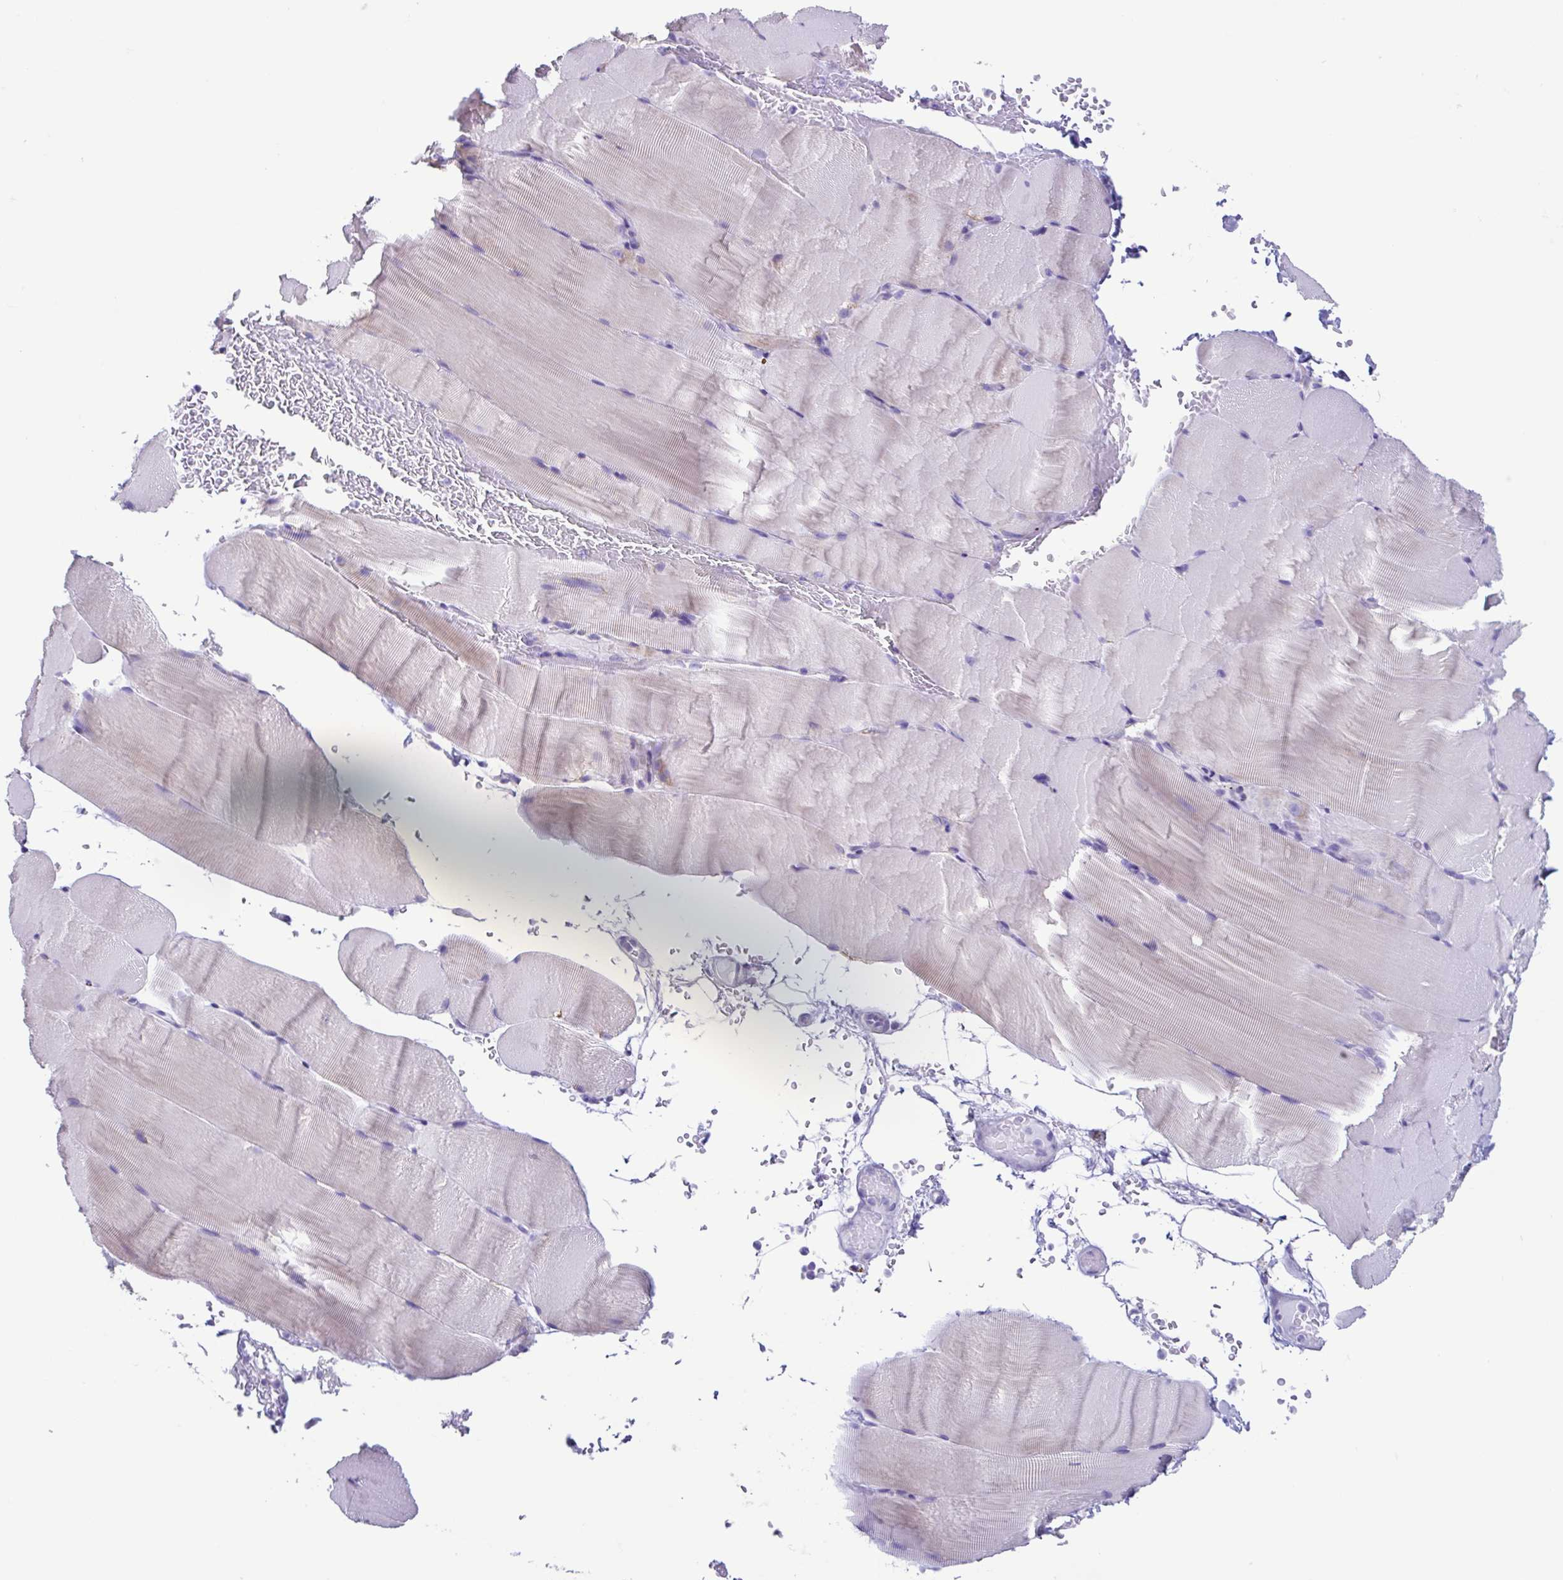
{"staining": {"intensity": "negative", "quantity": "none", "location": "none"}, "tissue": "skeletal muscle", "cell_type": "Myocytes", "image_type": "normal", "snomed": [{"axis": "morphology", "description": "Normal tissue, NOS"}, {"axis": "topography", "description": "Skeletal muscle"}], "caption": "Immunohistochemical staining of benign skeletal muscle reveals no significant staining in myocytes.", "gene": "ACTRT3", "patient": {"sex": "female", "age": 37}}